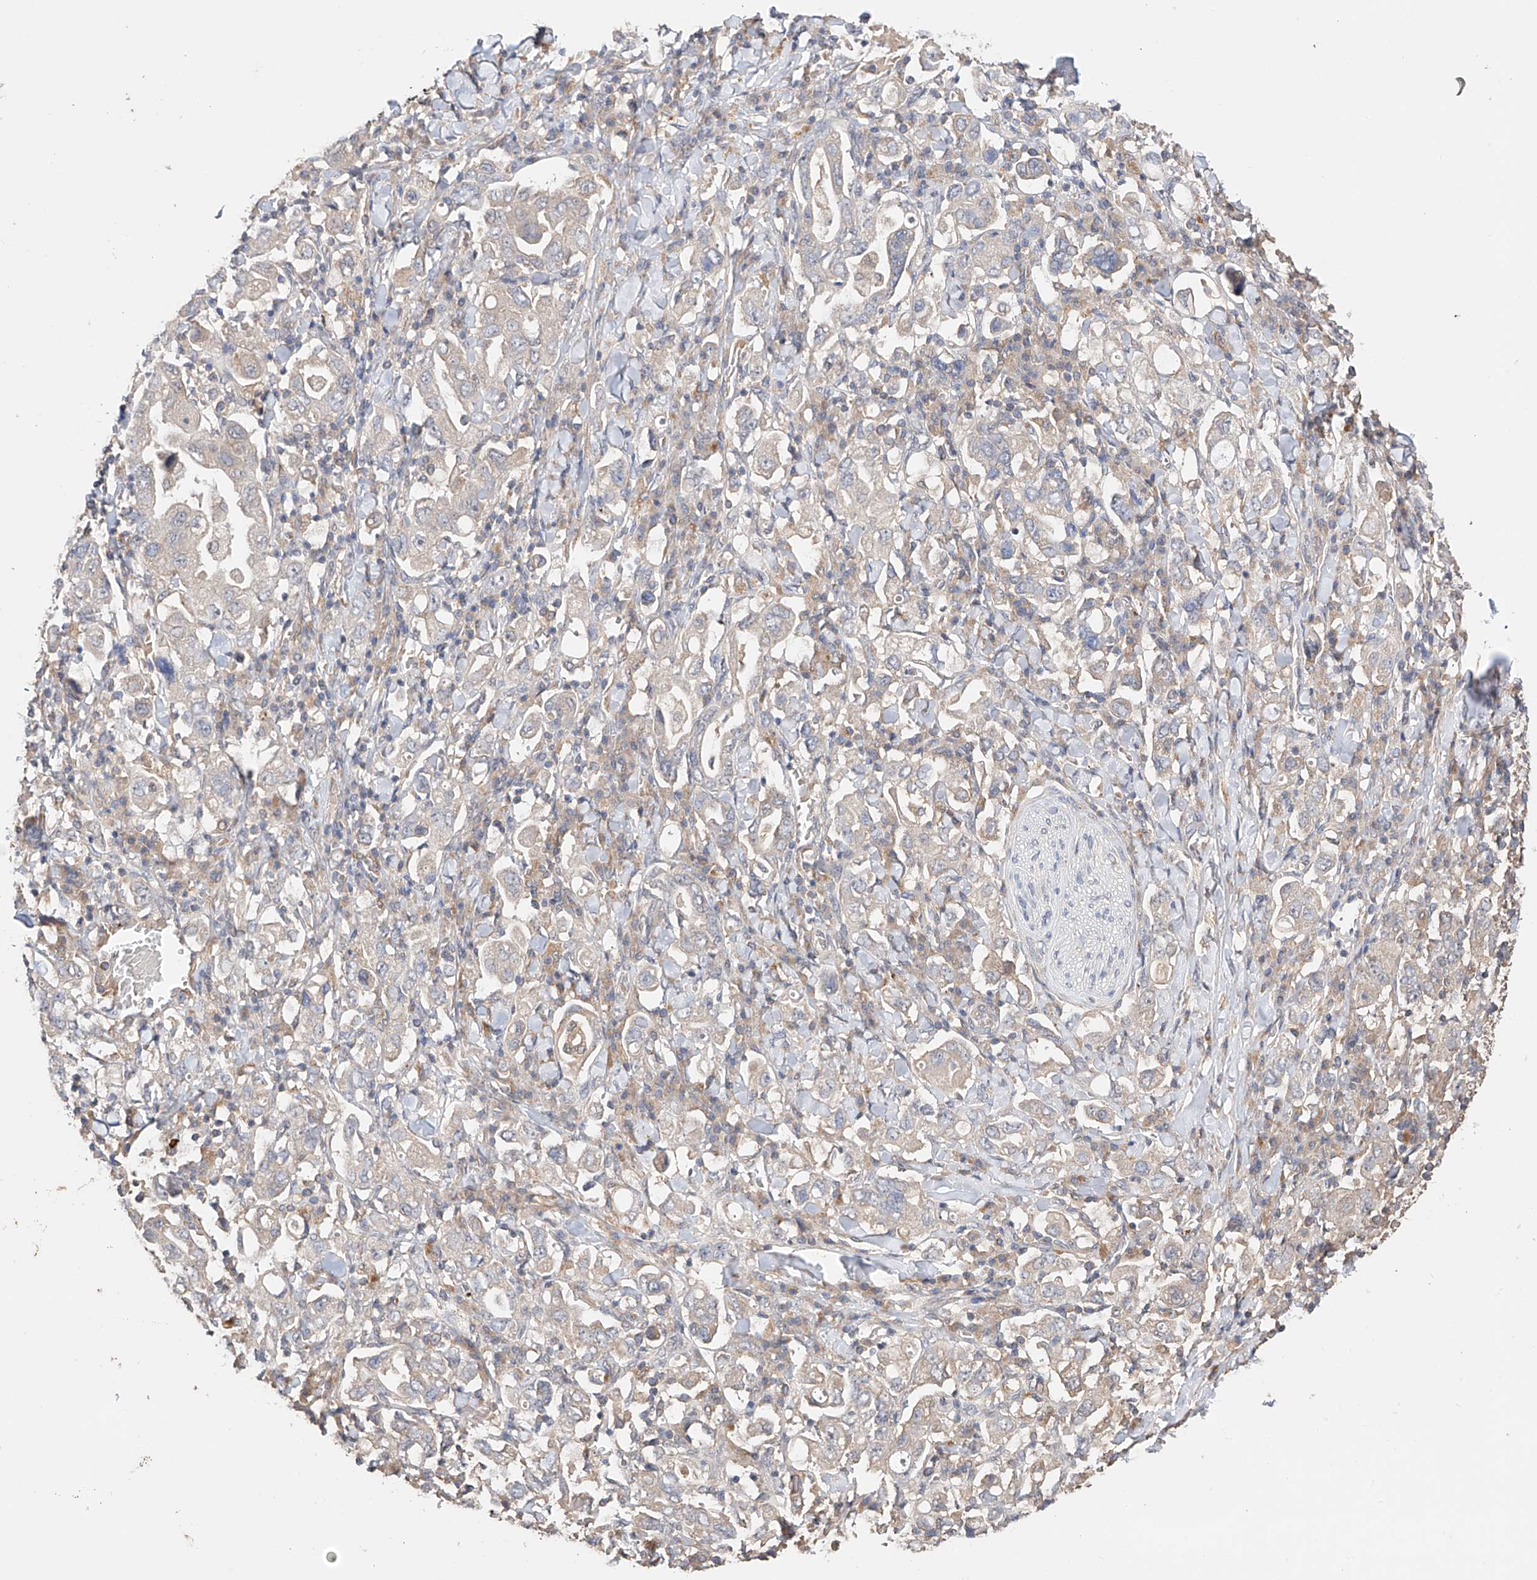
{"staining": {"intensity": "negative", "quantity": "none", "location": "none"}, "tissue": "stomach cancer", "cell_type": "Tumor cells", "image_type": "cancer", "snomed": [{"axis": "morphology", "description": "Adenocarcinoma, NOS"}, {"axis": "topography", "description": "Stomach, upper"}], "caption": "The immunohistochemistry (IHC) image has no significant staining in tumor cells of stomach cancer (adenocarcinoma) tissue. Nuclei are stained in blue.", "gene": "ZFHX2", "patient": {"sex": "male", "age": 62}}